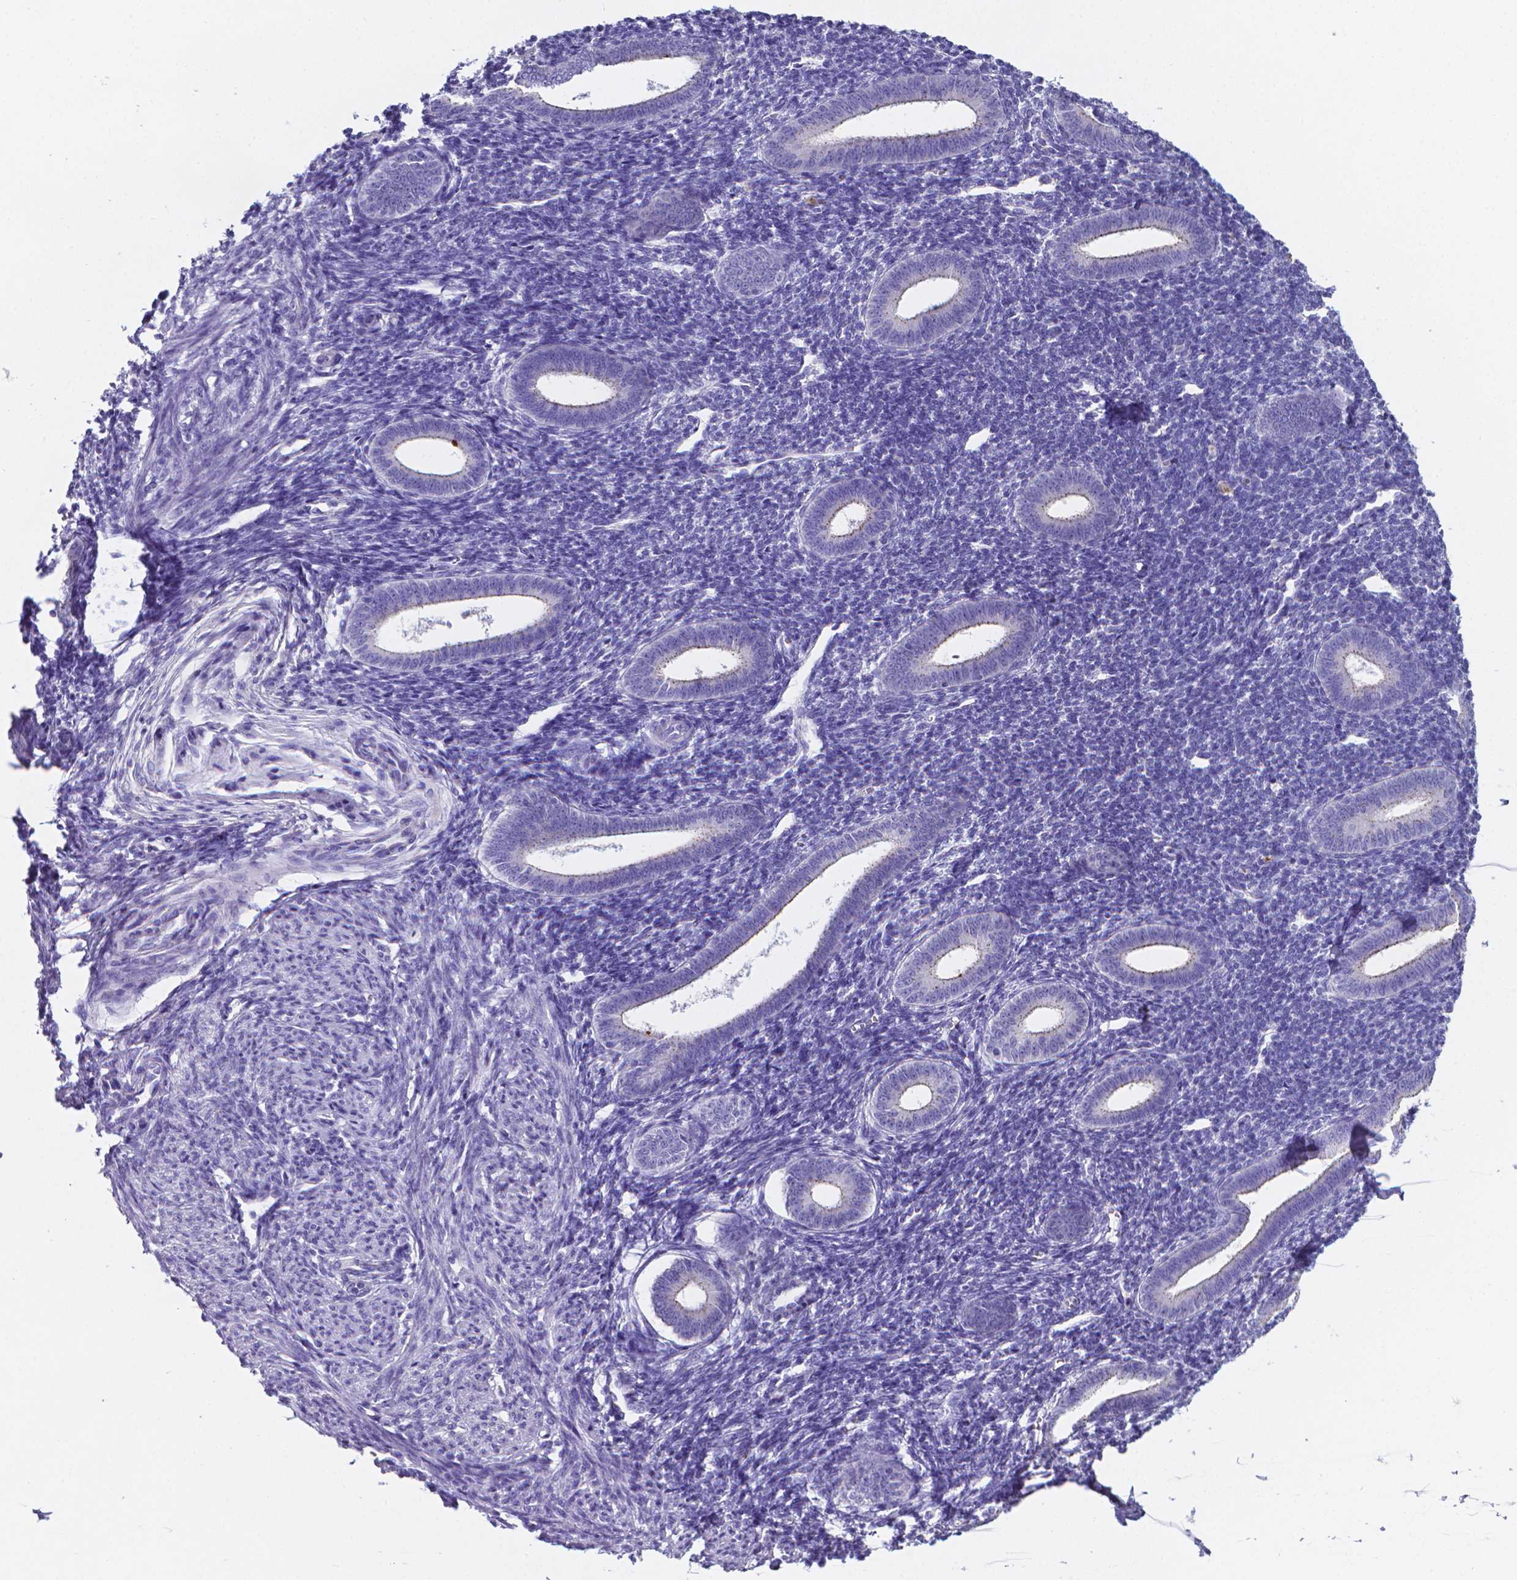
{"staining": {"intensity": "negative", "quantity": "none", "location": "none"}, "tissue": "endometrium", "cell_type": "Cells in endometrial stroma", "image_type": "normal", "snomed": [{"axis": "morphology", "description": "Normal tissue, NOS"}, {"axis": "topography", "description": "Endometrium"}], "caption": "High power microscopy histopathology image of an immunohistochemistry (IHC) image of normal endometrium, revealing no significant positivity in cells in endometrial stroma.", "gene": "LRRC73", "patient": {"sex": "female", "age": 25}}